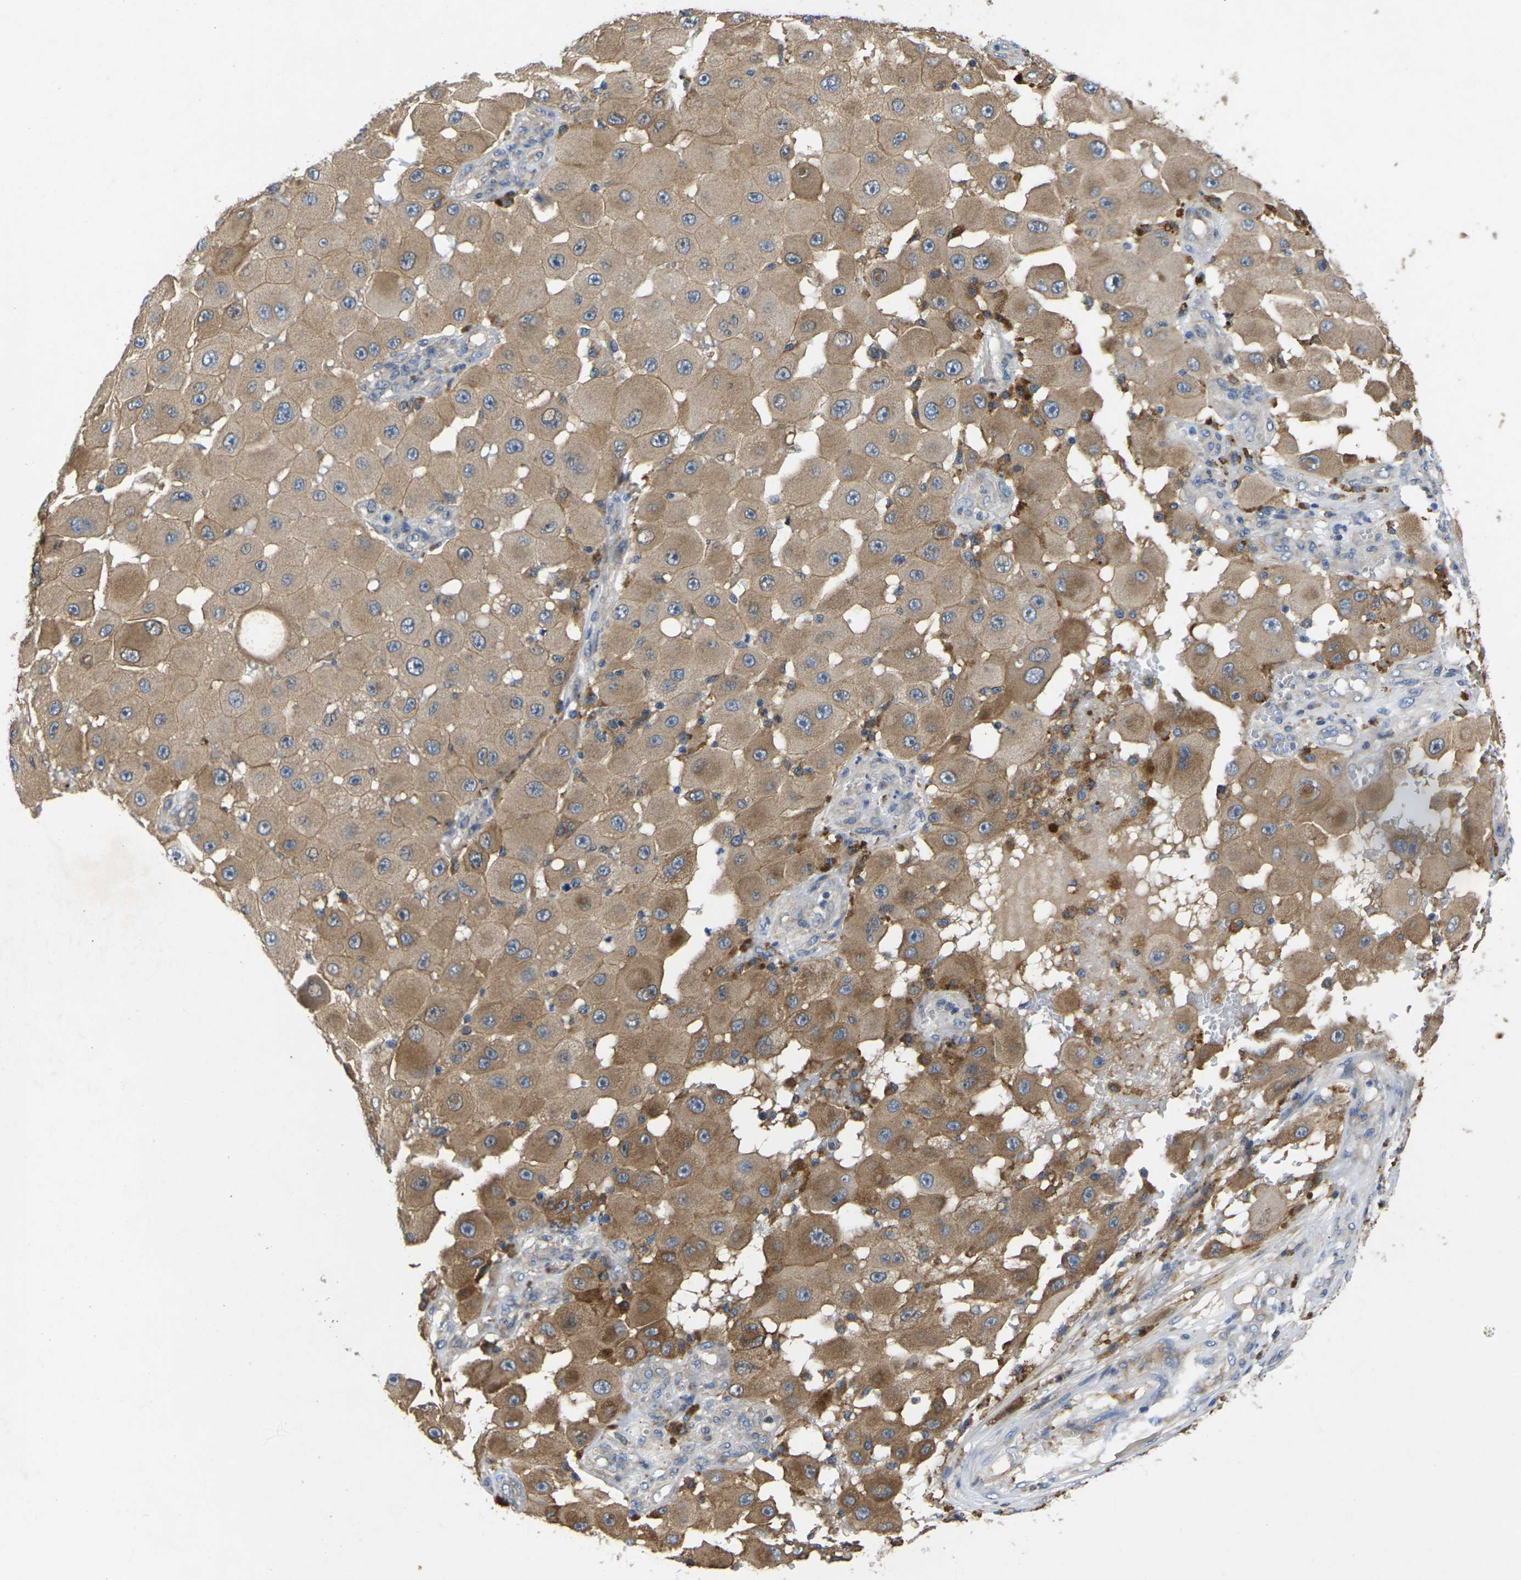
{"staining": {"intensity": "moderate", "quantity": ">75%", "location": "cytoplasmic/membranous"}, "tissue": "melanoma", "cell_type": "Tumor cells", "image_type": "cancer", "snomed": [{"axis": "morphology", "description": "Malignant melanoma, NOS"}, {"axis": "topography", "description": "Skin"}], "caption": "Malignant melanoma was stained to show a protein in brown. There is medium levels of moderate cytoplasmic/membranous expression in about >75% of tumor cells.", "gene": "SCNN1A", "patient": {"sex": "female", "age": 81}}